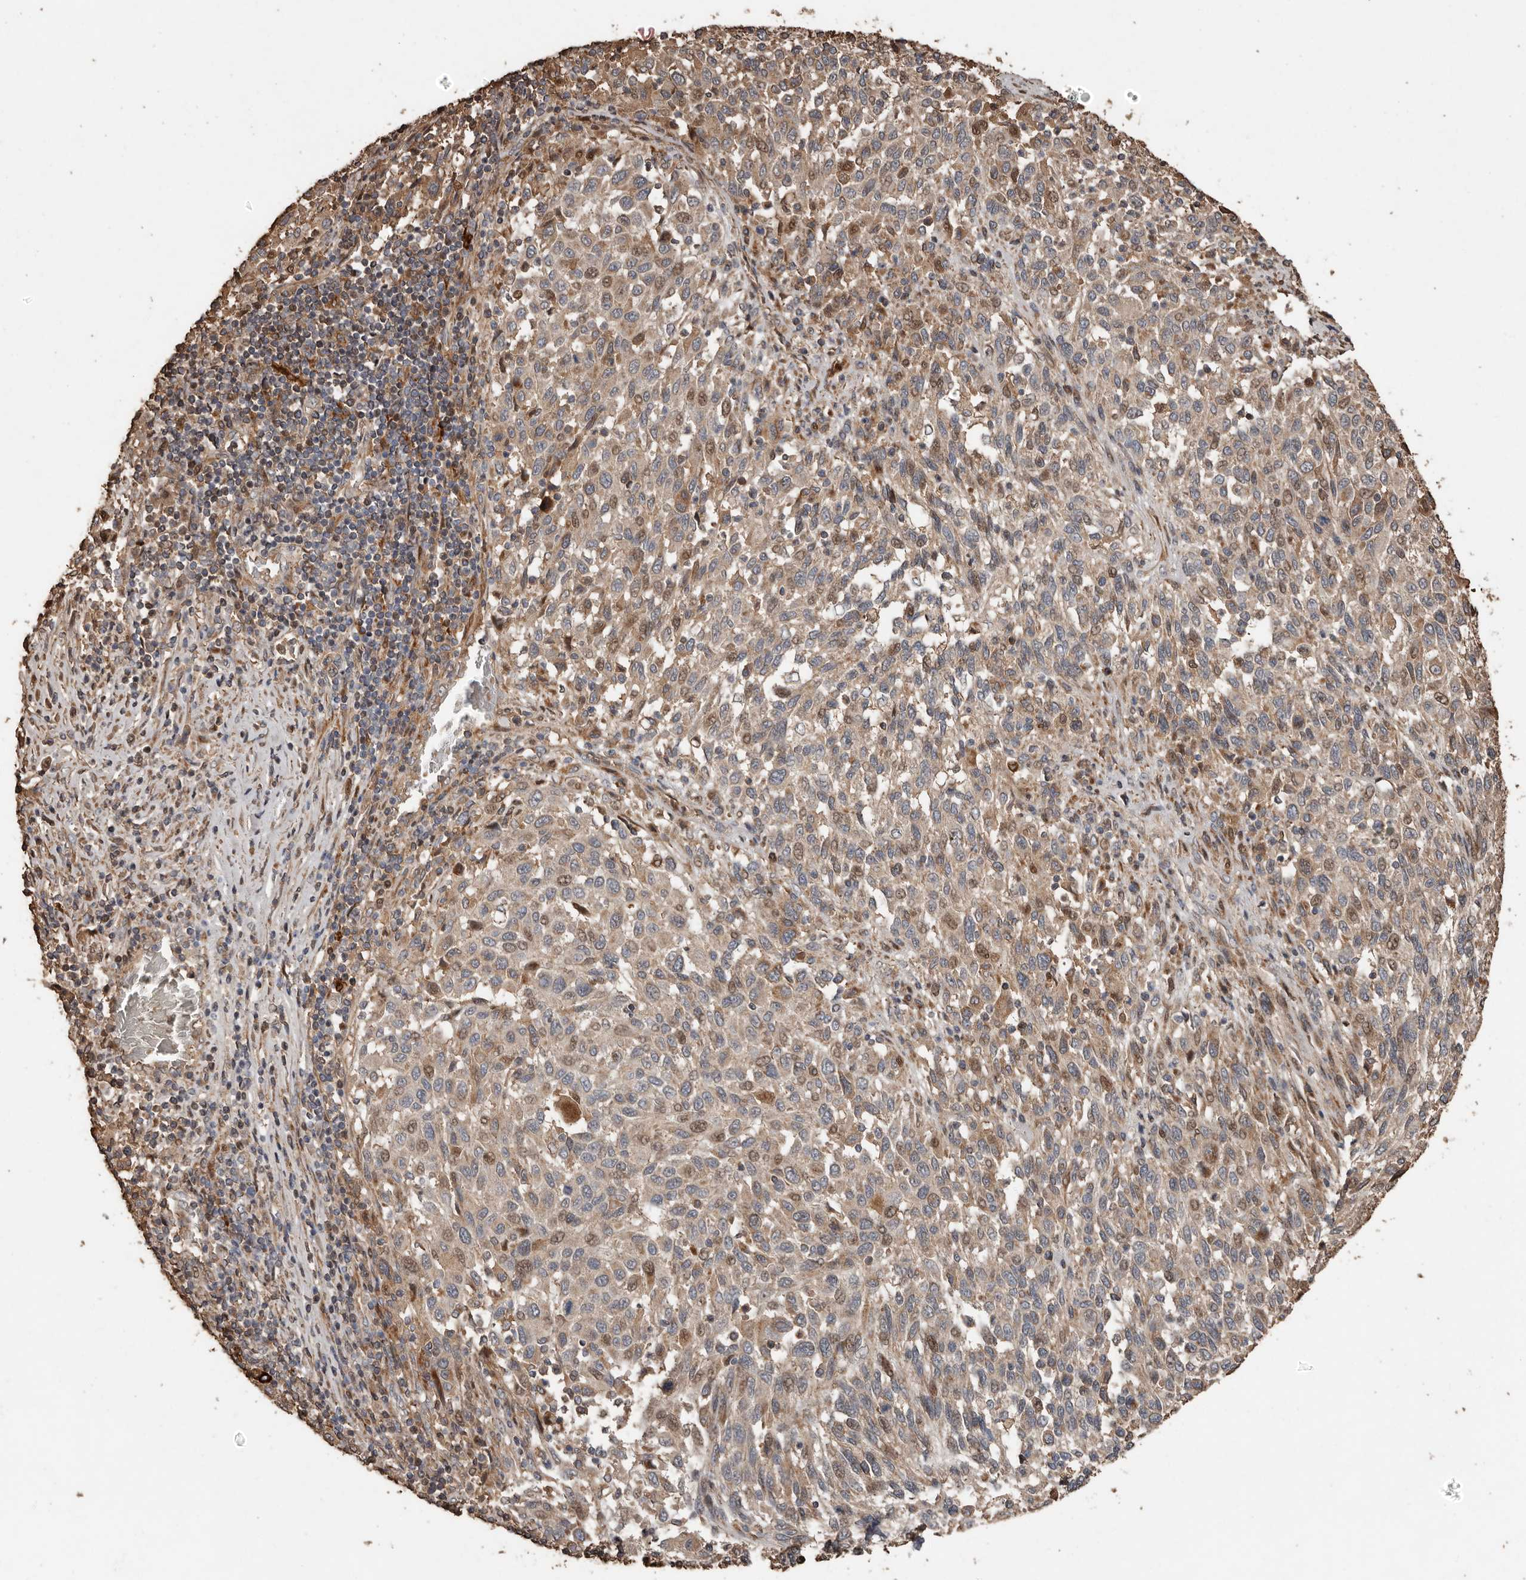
{"staining": {"intensity": "weak", "quantity": "25%-75%", "location": "cytoplasmic/membranous,nuclear"}, "tissue": "melanoma", "cell_type": "Tumor cells", "image_type": "cancer", "snomed": [{"axis": "morphology", "description": "Malignant melanoma, Metastatic site"}, {"axis": "topography", "description": "Lymph node"}], "caption": "The micrograph reveals staining of melanoma, revealing weak cytoplasmic/membranous and nuclear protein staining (brown color) within tumor cells. (Stains: DAB (3,3'-diaminobenzidine) in brown, nuclei in blue, Microscopy: brightfield microscopy at high magnification).", "gene": "RANBP17", "patient": {"sex": "male", "age": 61}}